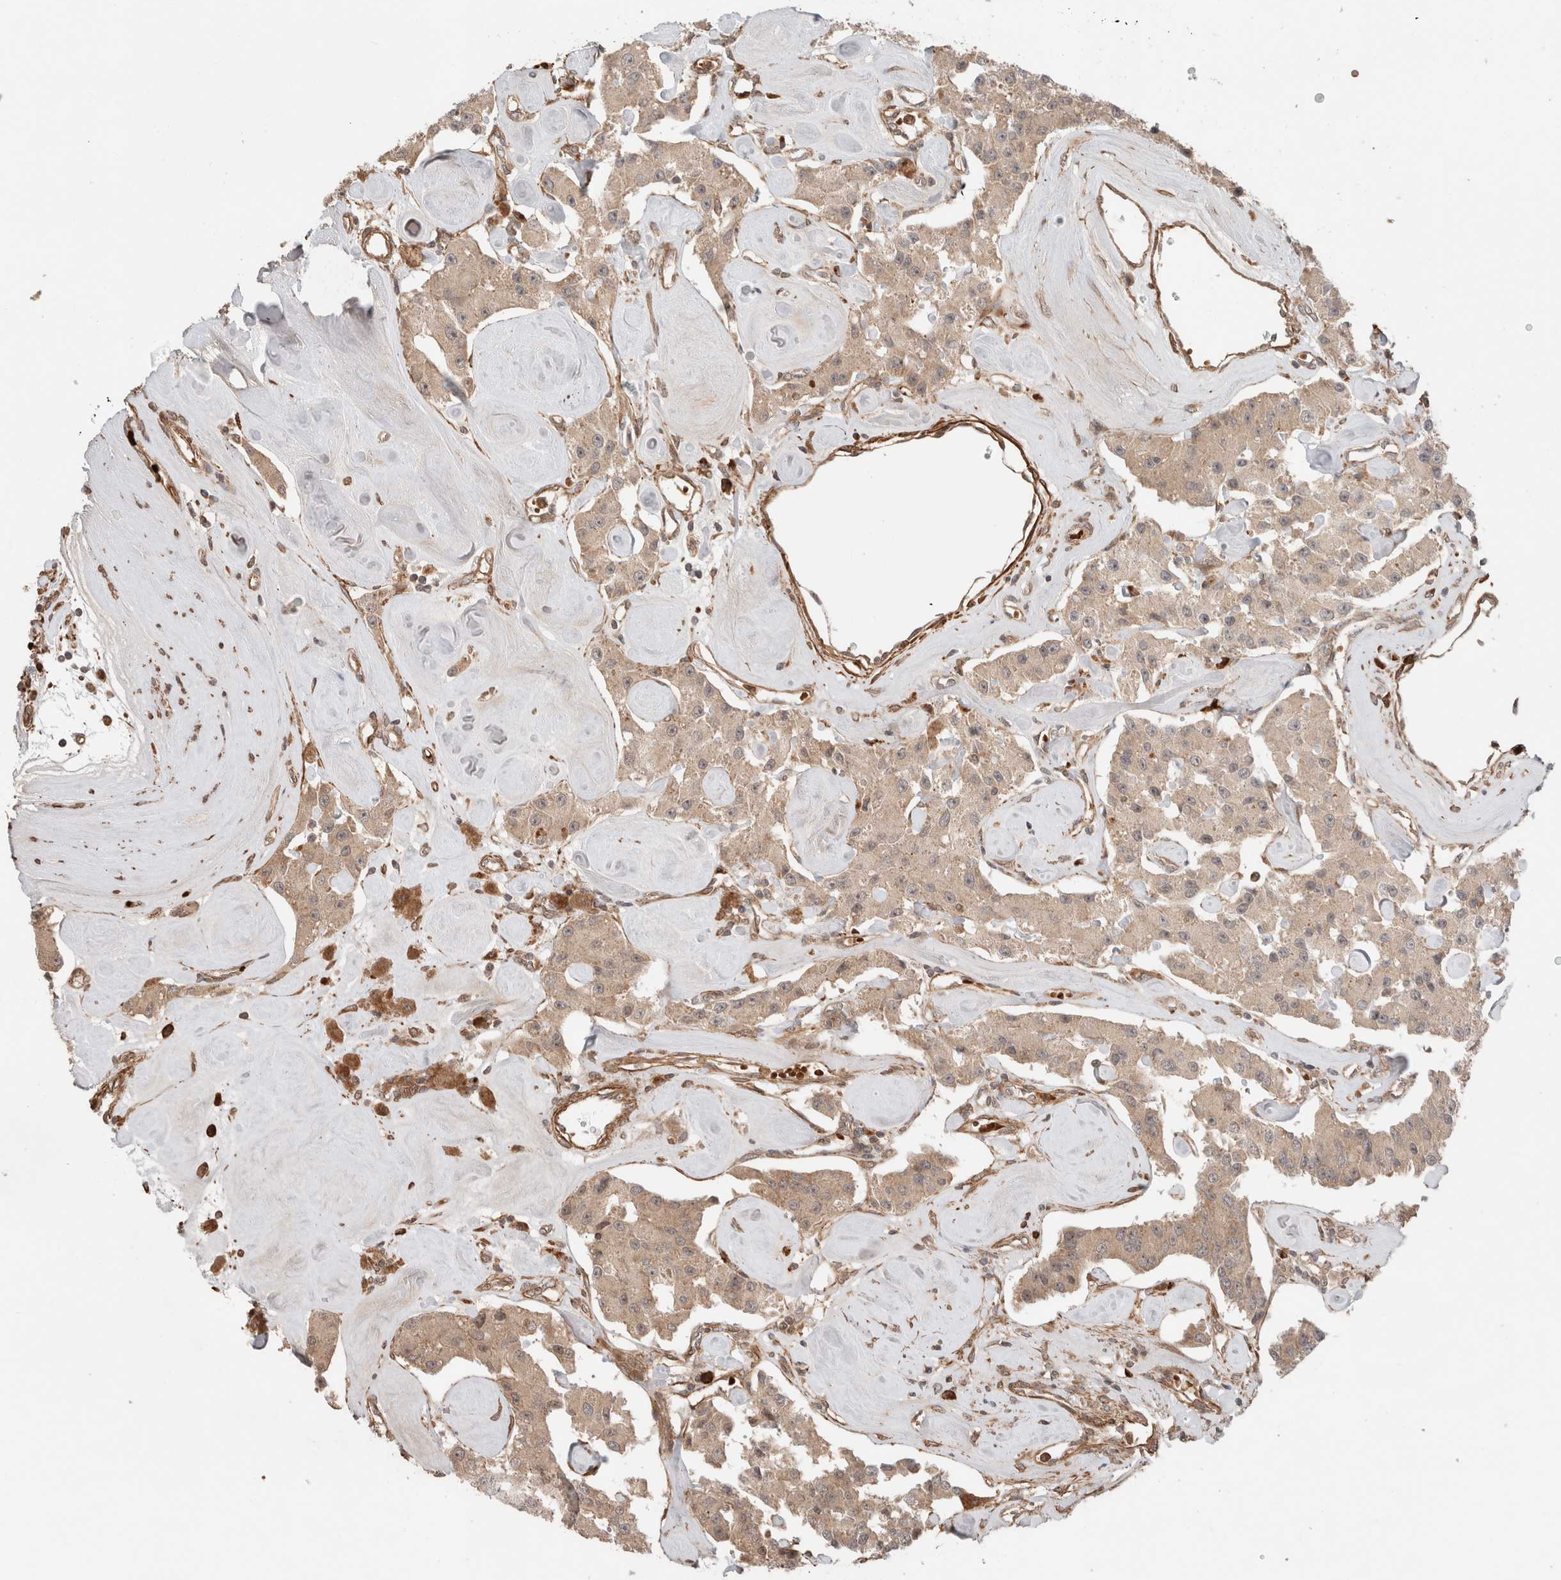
{"staining": {"intensity": "negative", "quantity": "none", "location": "none"}, "tissue": "carcinoid", "cell_type": "Tumor cells", "image_type": "cancer", "snomed": [{"axis": "morphology", "description": "Carcinoid, malignant, NOS"}, {"axis": "topography", "description": "Pancreas"}], "caption": "The photomicrograph reveals no staining of tumor cells in carcinoid.", "gene": "ZNF649", "patient": {"sex": "male", "age": 41}}